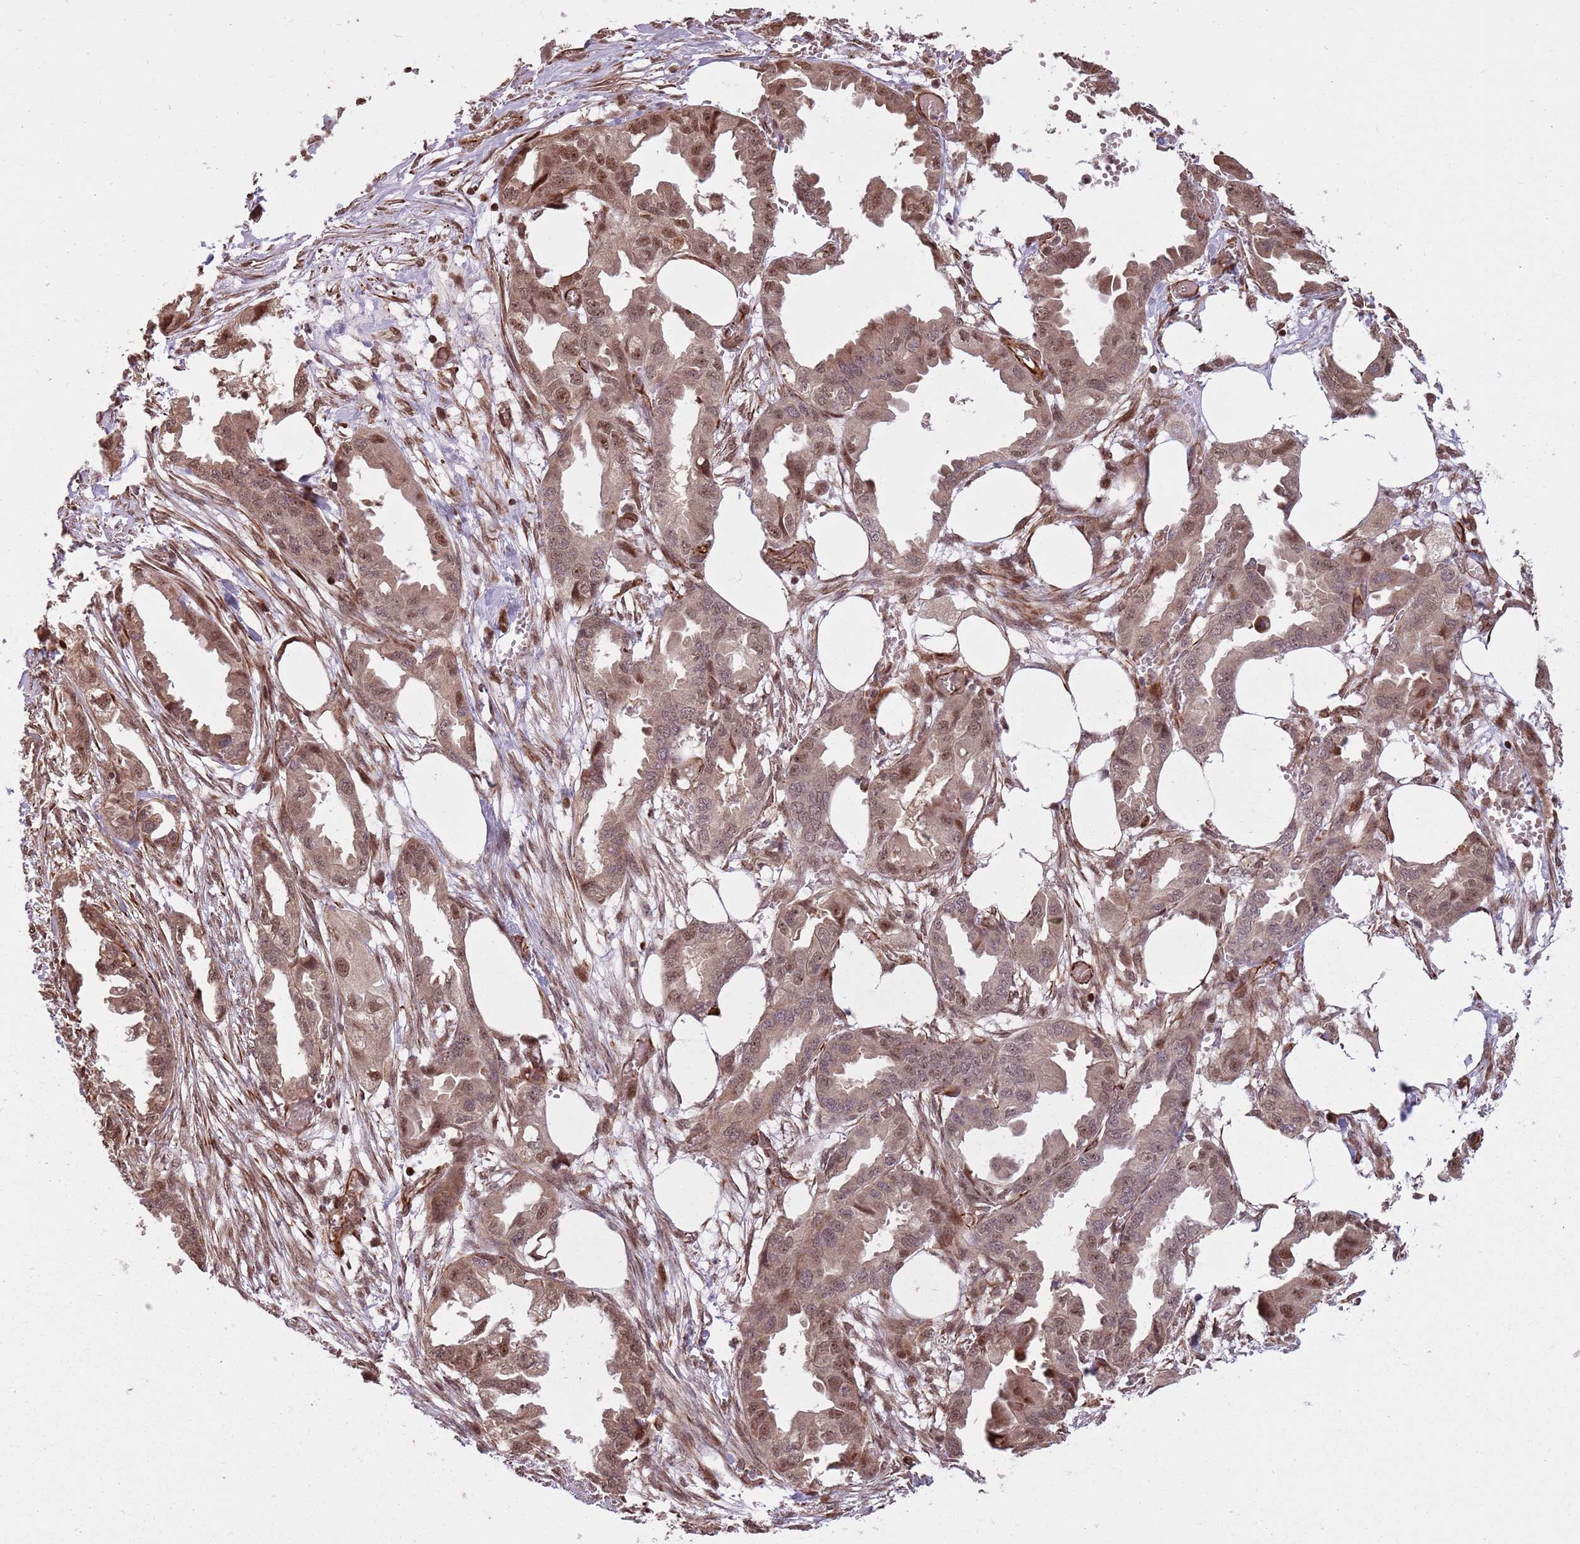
{"staining": {"intensity": "moderate", "quantity": ">75%", "location": "cytoplasmic/membranous,nuclear"}, "tissue": "endometrial cancer", "cell_type": "Tumor cells", "image_type": "cancer", "snomed": [{"axis": "morphology", "description": "Adenocarcinoma, NOS"}, {"axis": "morphology", "description": "Adenocarcinoma, metastatic, NOS"}, {"axis": "topography", "description": "Adipose tissue"}, {"axis": "topography", "description": "Endometrium"}], "caption": "Immunohistochemical staining of human endometrial cancer (metastatic adenocarcinoma) reveals moderate cytoplasmic/membranous and nuclear protein expression in approximately >75% of tumor cells.", "gene": "ADAMTS3", "patient": {"sex": "female", "age": 67}}